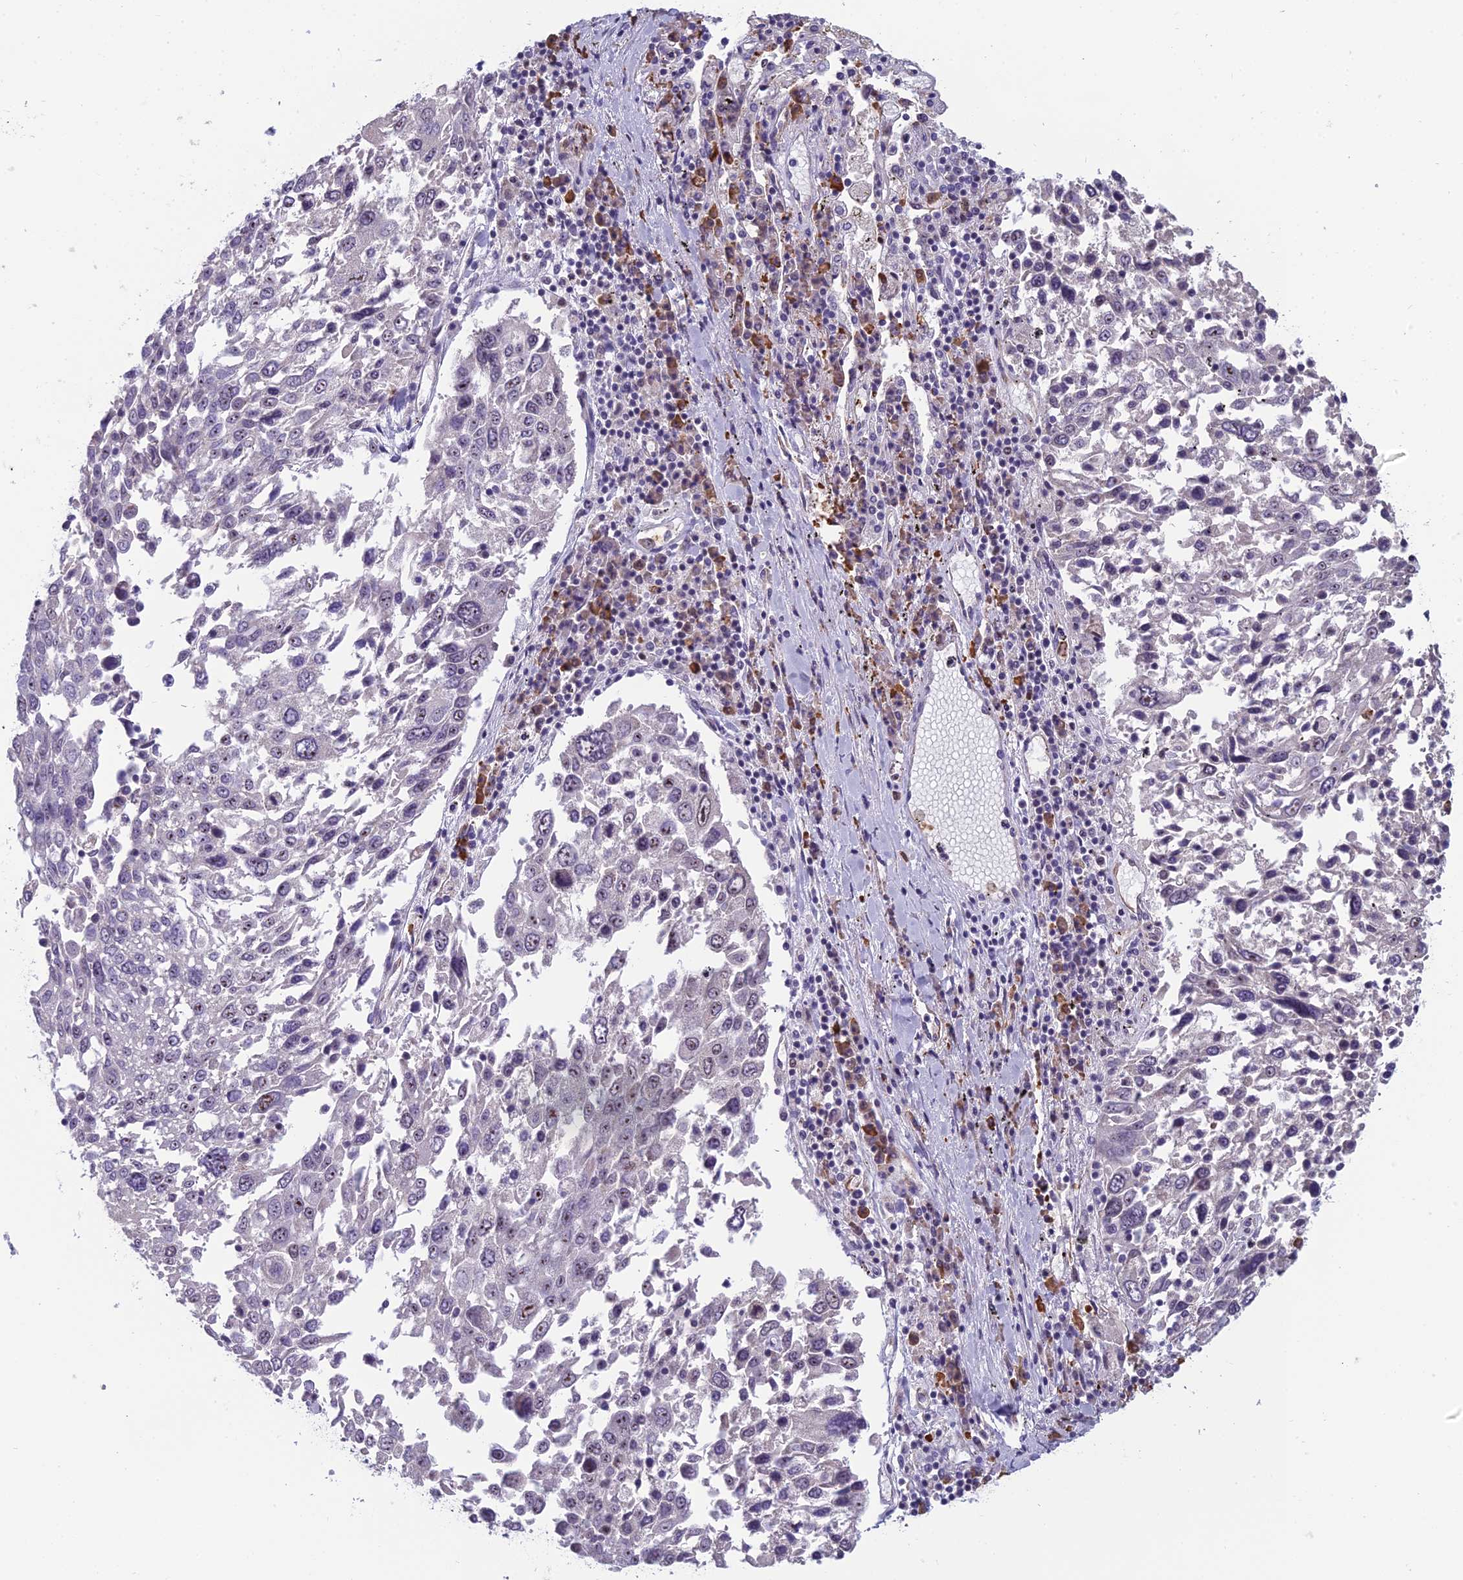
{"staining": {"intensity": "weak", "quantity": "25%-75%", "location": "nuclear"}, "tissue": "lung cancer", "cell_type": "Tumor cells", "image_type": "cancer", "snomed": [{"axis": "morphology", "description": "Squamous cell carcinoma, NOS"}, {"axis": "topography", "description": "Lung"}], "caption": "High-power microscopy captured an immunohistochemistry (IHC) image of squamous cell carcinoma (lung), revealing weak nuclear positivity in approximately 25%-75% of tumor cells. Immunohistochemistry (ihc) stains the protein of interest in brown and the nuclei are stained blue.", "gene": "NOC2L", "patient": {"sex": "male", "age": 65}}